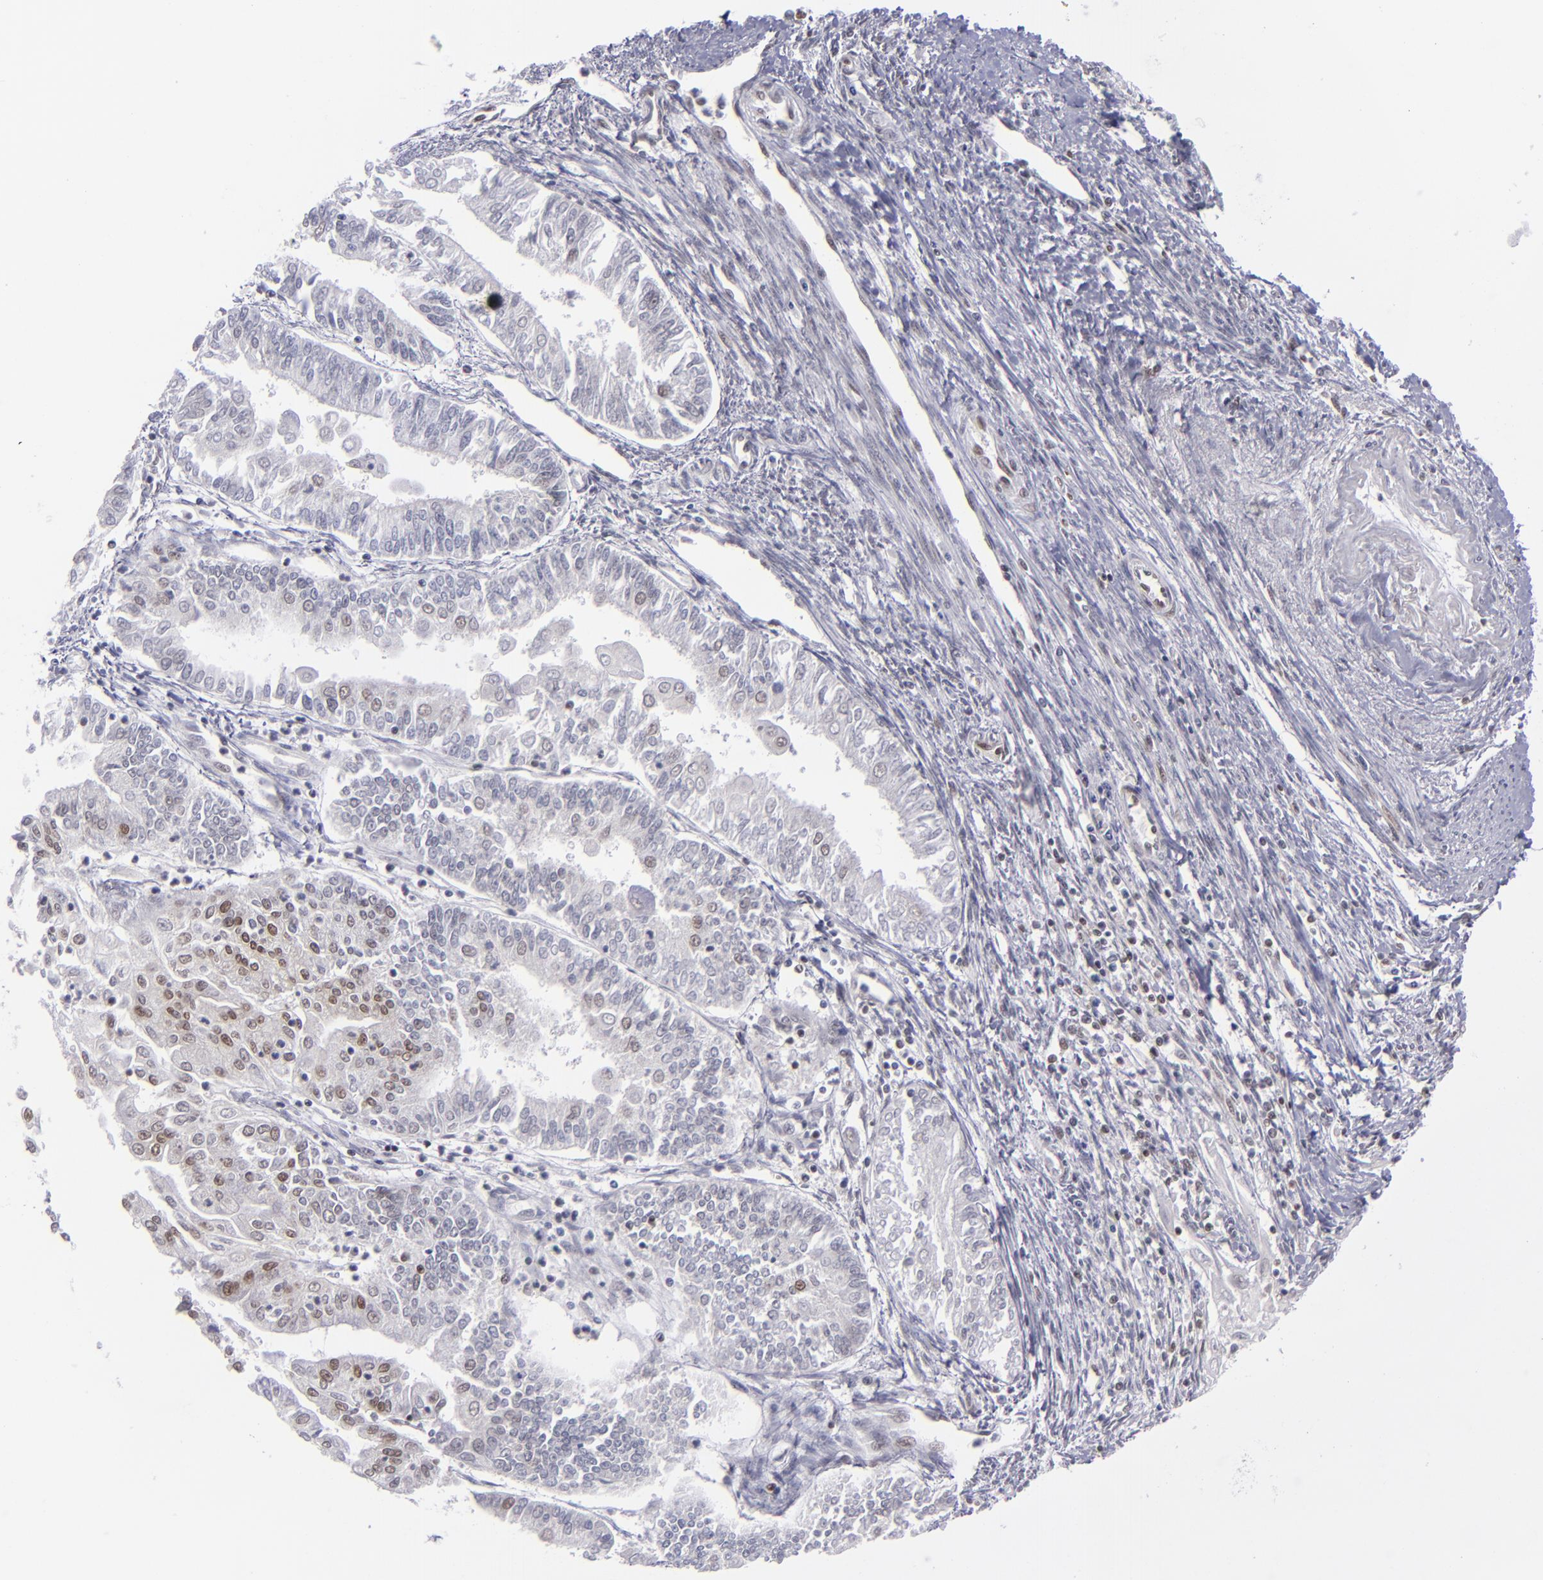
{"staining": {"intensity": "moderate", "quantity": "<25%", "location": "nuclear"}, "tissue": "endometrial cancer", "cell_type": "Tumor cells", "image_type": "cancer", "snomed": [{"axis": "morphology", "description": "Adenocarcinoma, NOS"}, {"axis": "topography", "description": "Endometrium"}], "caption": "Adenocarcinoma (endometrial) stained with a protein marker exhibits moderate staining in tumor cells.", "gene": "MLLT3", "patient": {"sex": "female", "age": 75}}